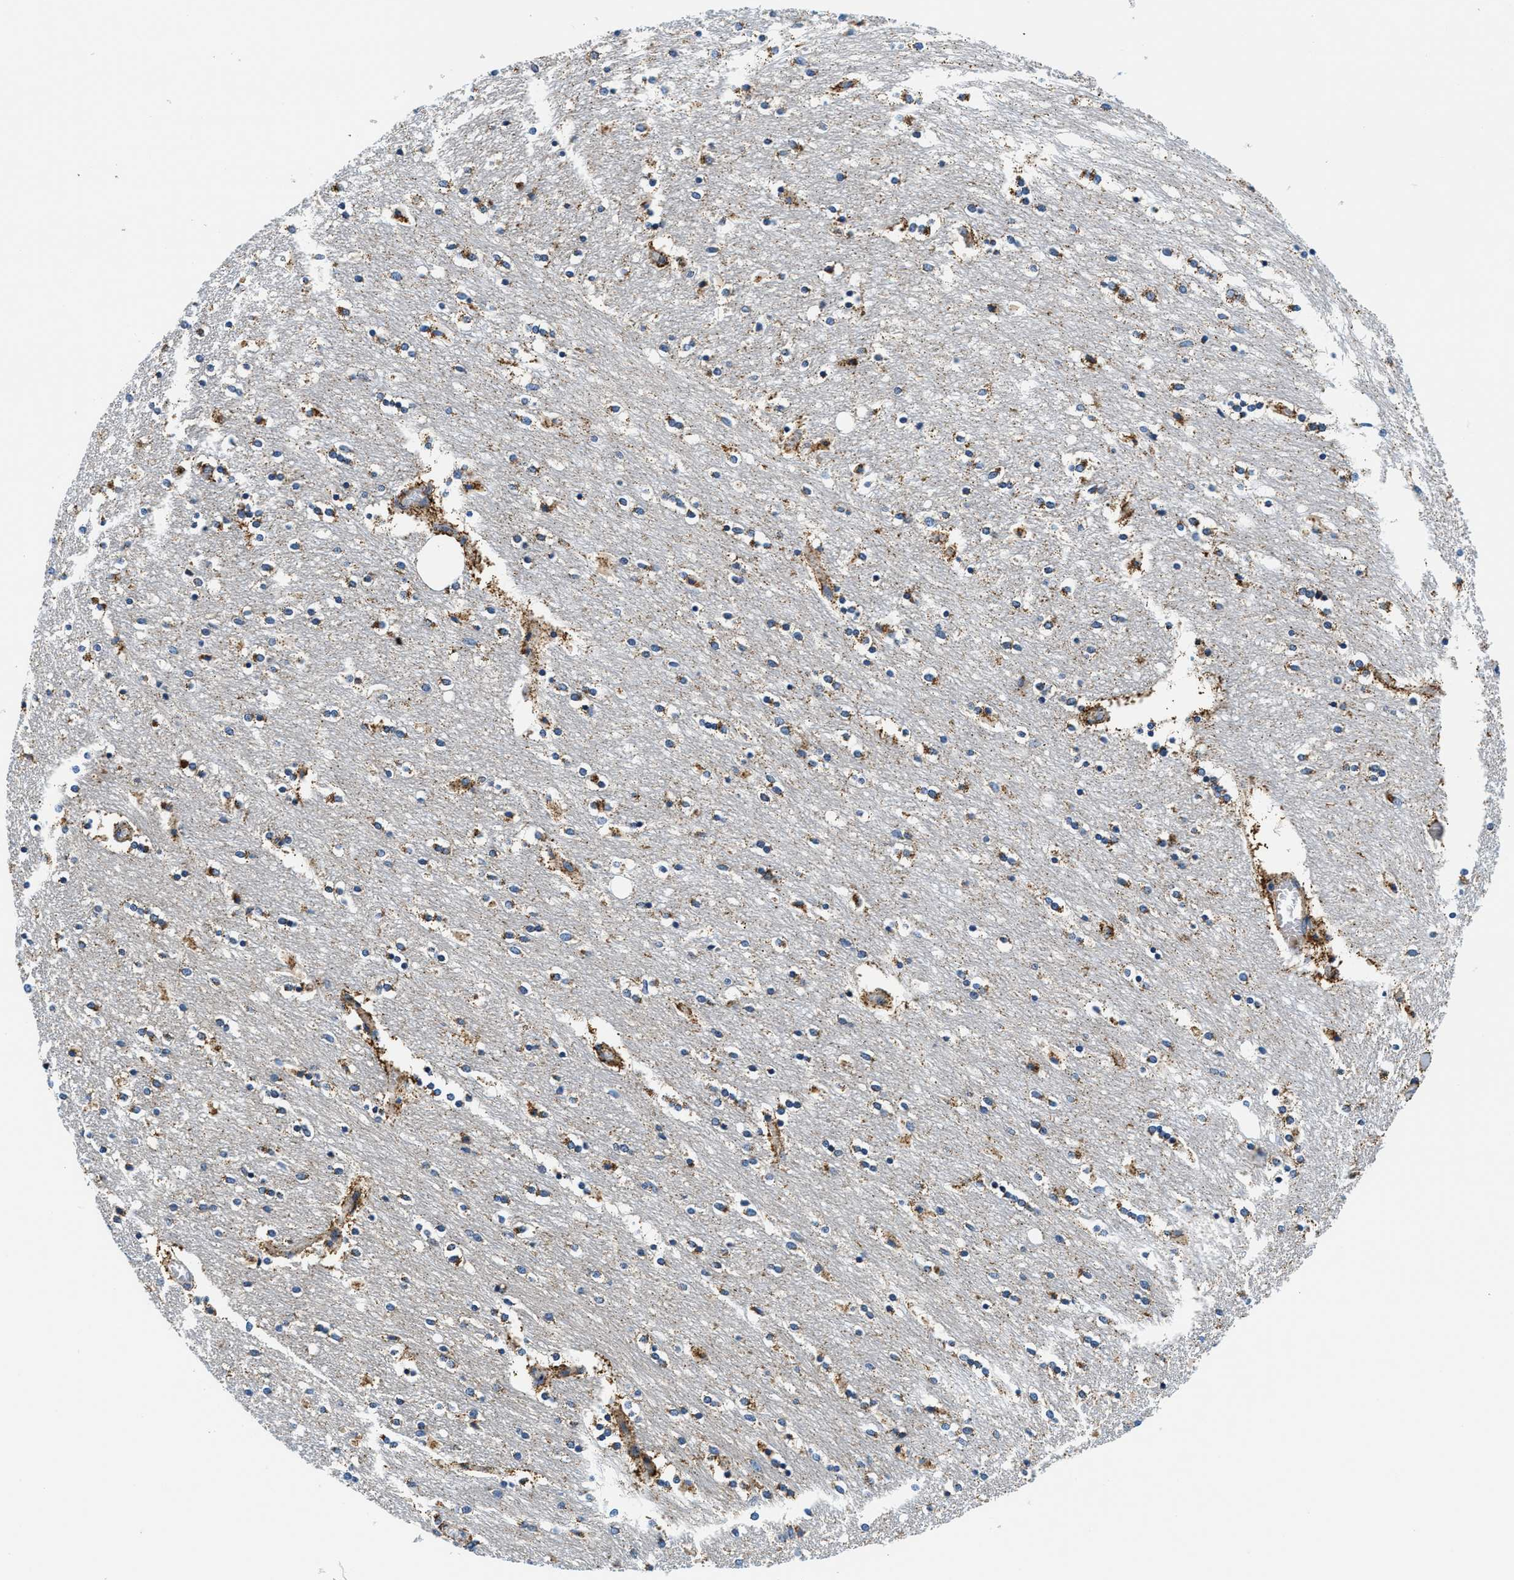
{"staining": {"intensity": "moderate", "quantity": "25%-75%", "location": "cytoplasmic/membranous"}, "tissue": "caudate", "cell_type": "Glial cells", "image_type": "normal", "snomed": [{"axis": "morphology", "description": "Normal tissue, NOS"}, {"axis": "topography", "description": "Lateral ventricle wall"}], "caption": "Brown immunohistochemical staining in unremarkable human caudate demonstrates moderate cytoplasmic/membranous expression in approximately 25%-75% of glial cells.", "gene": "SAMD4B", "patient": {"sex": "female", "age": 54}}